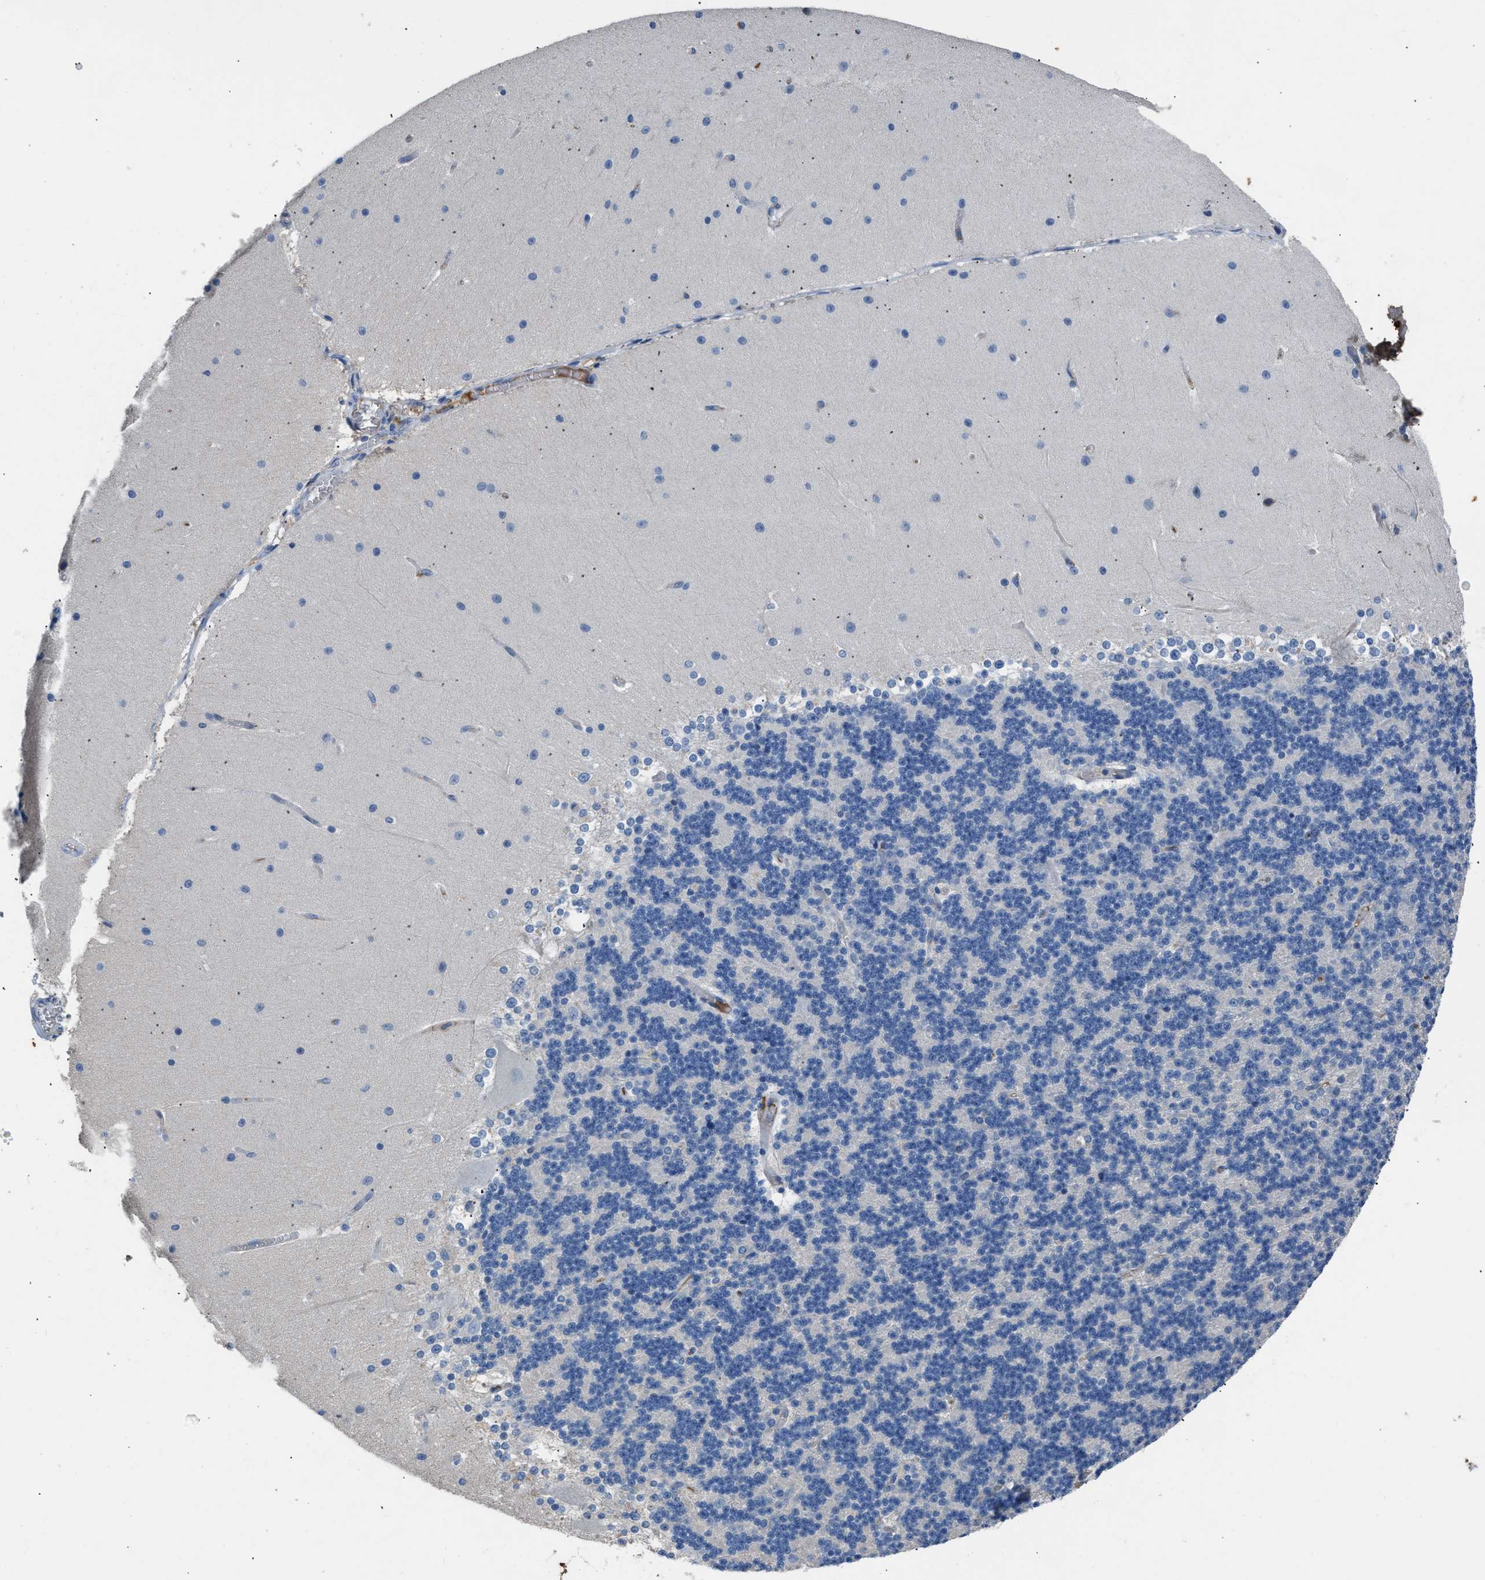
{"staining": {"intensity": "negative", "quantity": "none", "location": "none"}, "tissue": "cerebellum", "cell_type": "Cells in granular layer", "image_type": "normal", "snomed": [{"axis": "morphology", "description": "Normal tissue, NOS"}, {"axis": "topography", "description": "Cerebellum"}], "caption": "The immunohistochemistry histopathology image has no significant positivity in cells in granular layer of cerebellum.", "gene": "STC1", "patient": {"sex": "female", "age": 19}}